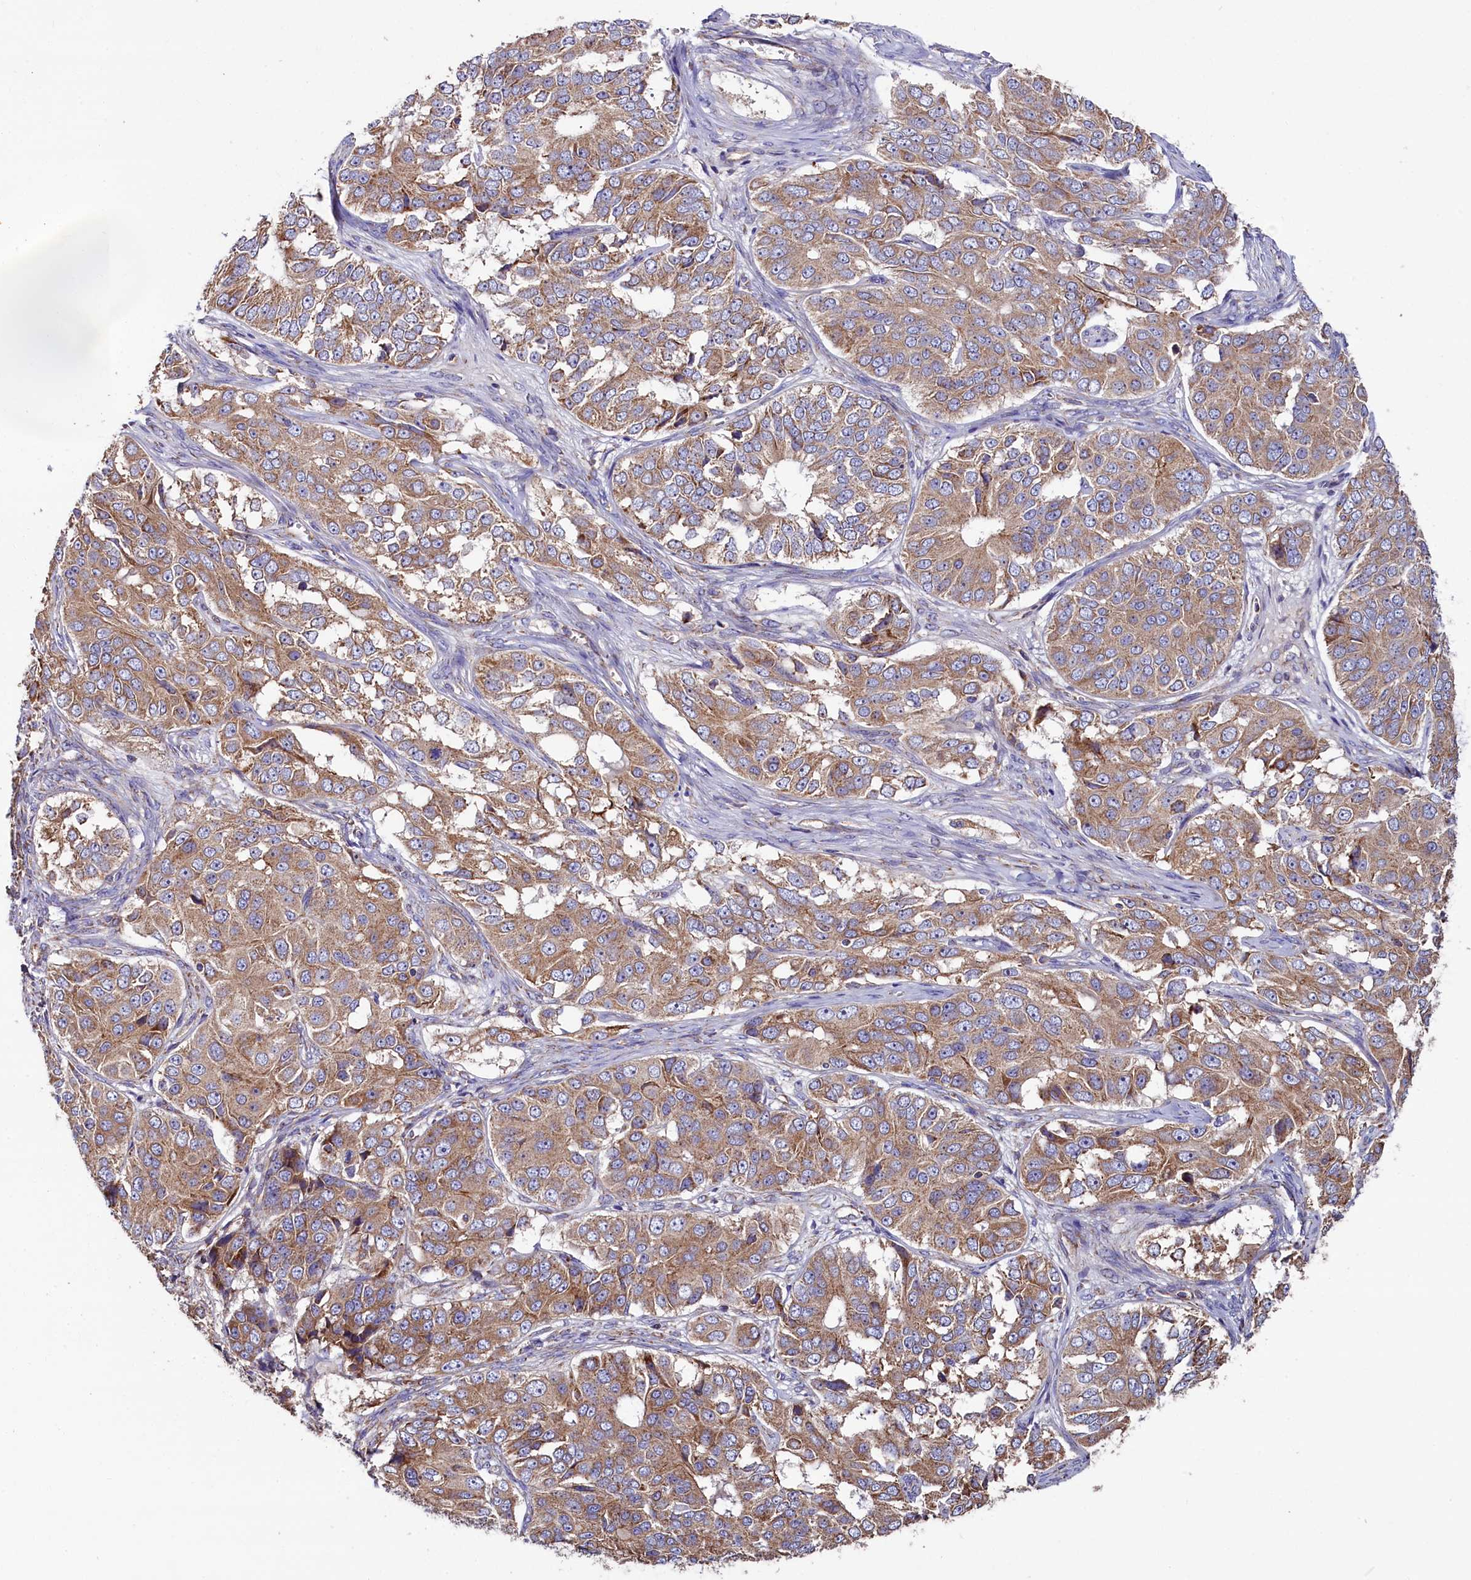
{"staining": {"intensity": "moderate", "quantity": ">75%", "location": "cytoplasmic/membranous"}, "tissue": "ovarian cancer", "cell_type": "Tumor cells", "image_type": "cancer", "snomed": [{"axis": "morphology", "description": "Carcinoma, endometroid"}, {"axis": "topography", "description": "Ovary"}], "caption": "This image exhibits endometroid carcinoma (ovarian) stained with IHC to label a protein in brown. The cytoplasmic/membranous of tumor cells show moderate positivity for the protein. Nuclei are counter-stained blue.", "gene": "ZSWIM1", "patient": {"sex": "female", "age": 51}}